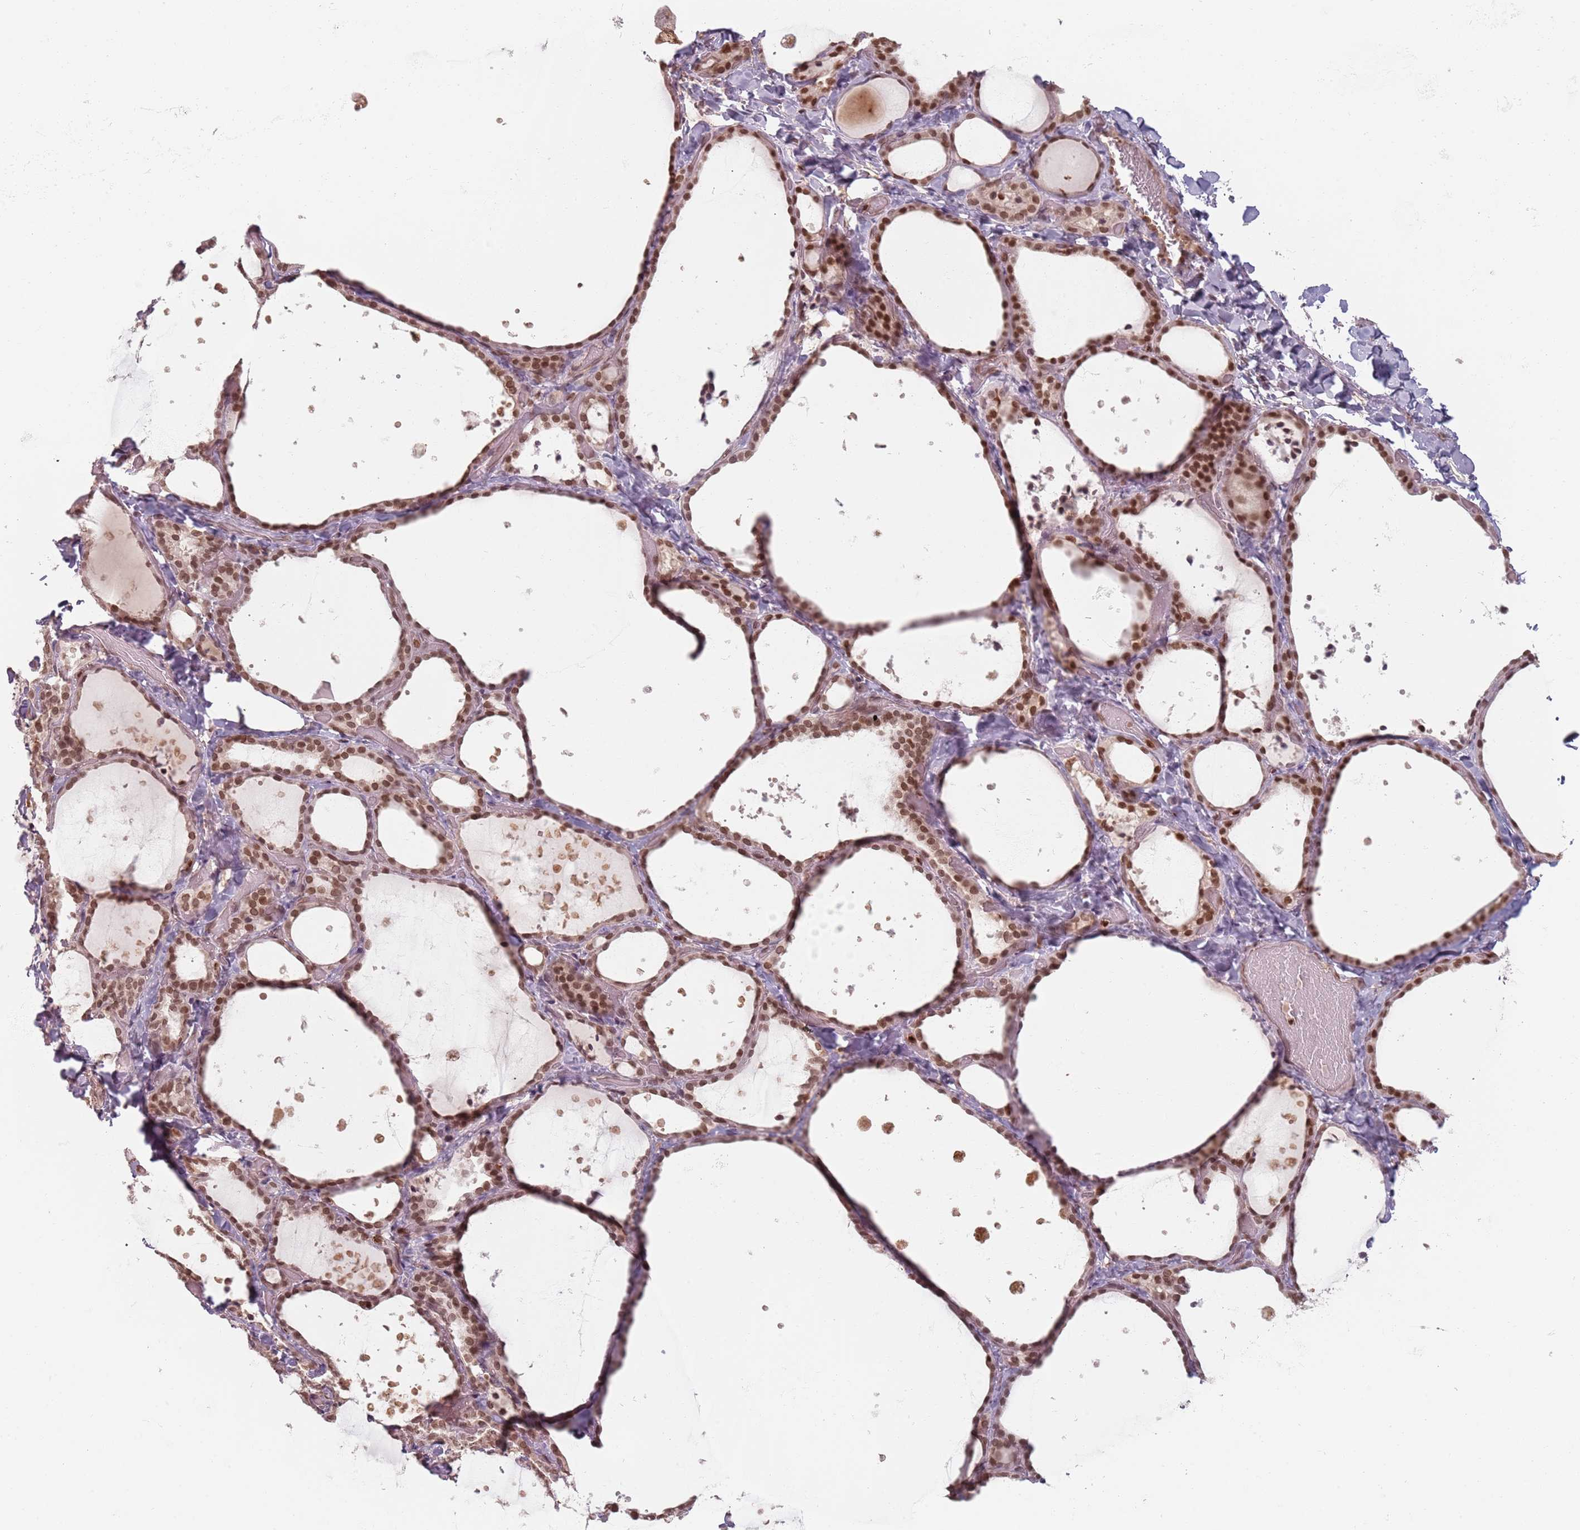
{"staining": {"intensity": "moderate", "quantity": ">75%", "location": "nuclear"}, "tissue": "thyroid gland", "cell_type": "Glandular cells", "image_type": "normal", "snomed": [{"axis": "morphology", "description": "Normal tissue, NOS"}, {"axis": "topography", "description": "Thyroid gland"}], "caption": "Brown immunohistochemical staining in normal human thyroid gland reveals moderate nuclear staining in approximately >75% of glandular cells. The staining is performed using DAB (3,3'-diaminobenzidine) brown chromogen to label protein expression. The nuclei are counter-stained blue using hematoxylin.", "gene": "NUP50", "patient": {"sex": "female", "age": 44}}